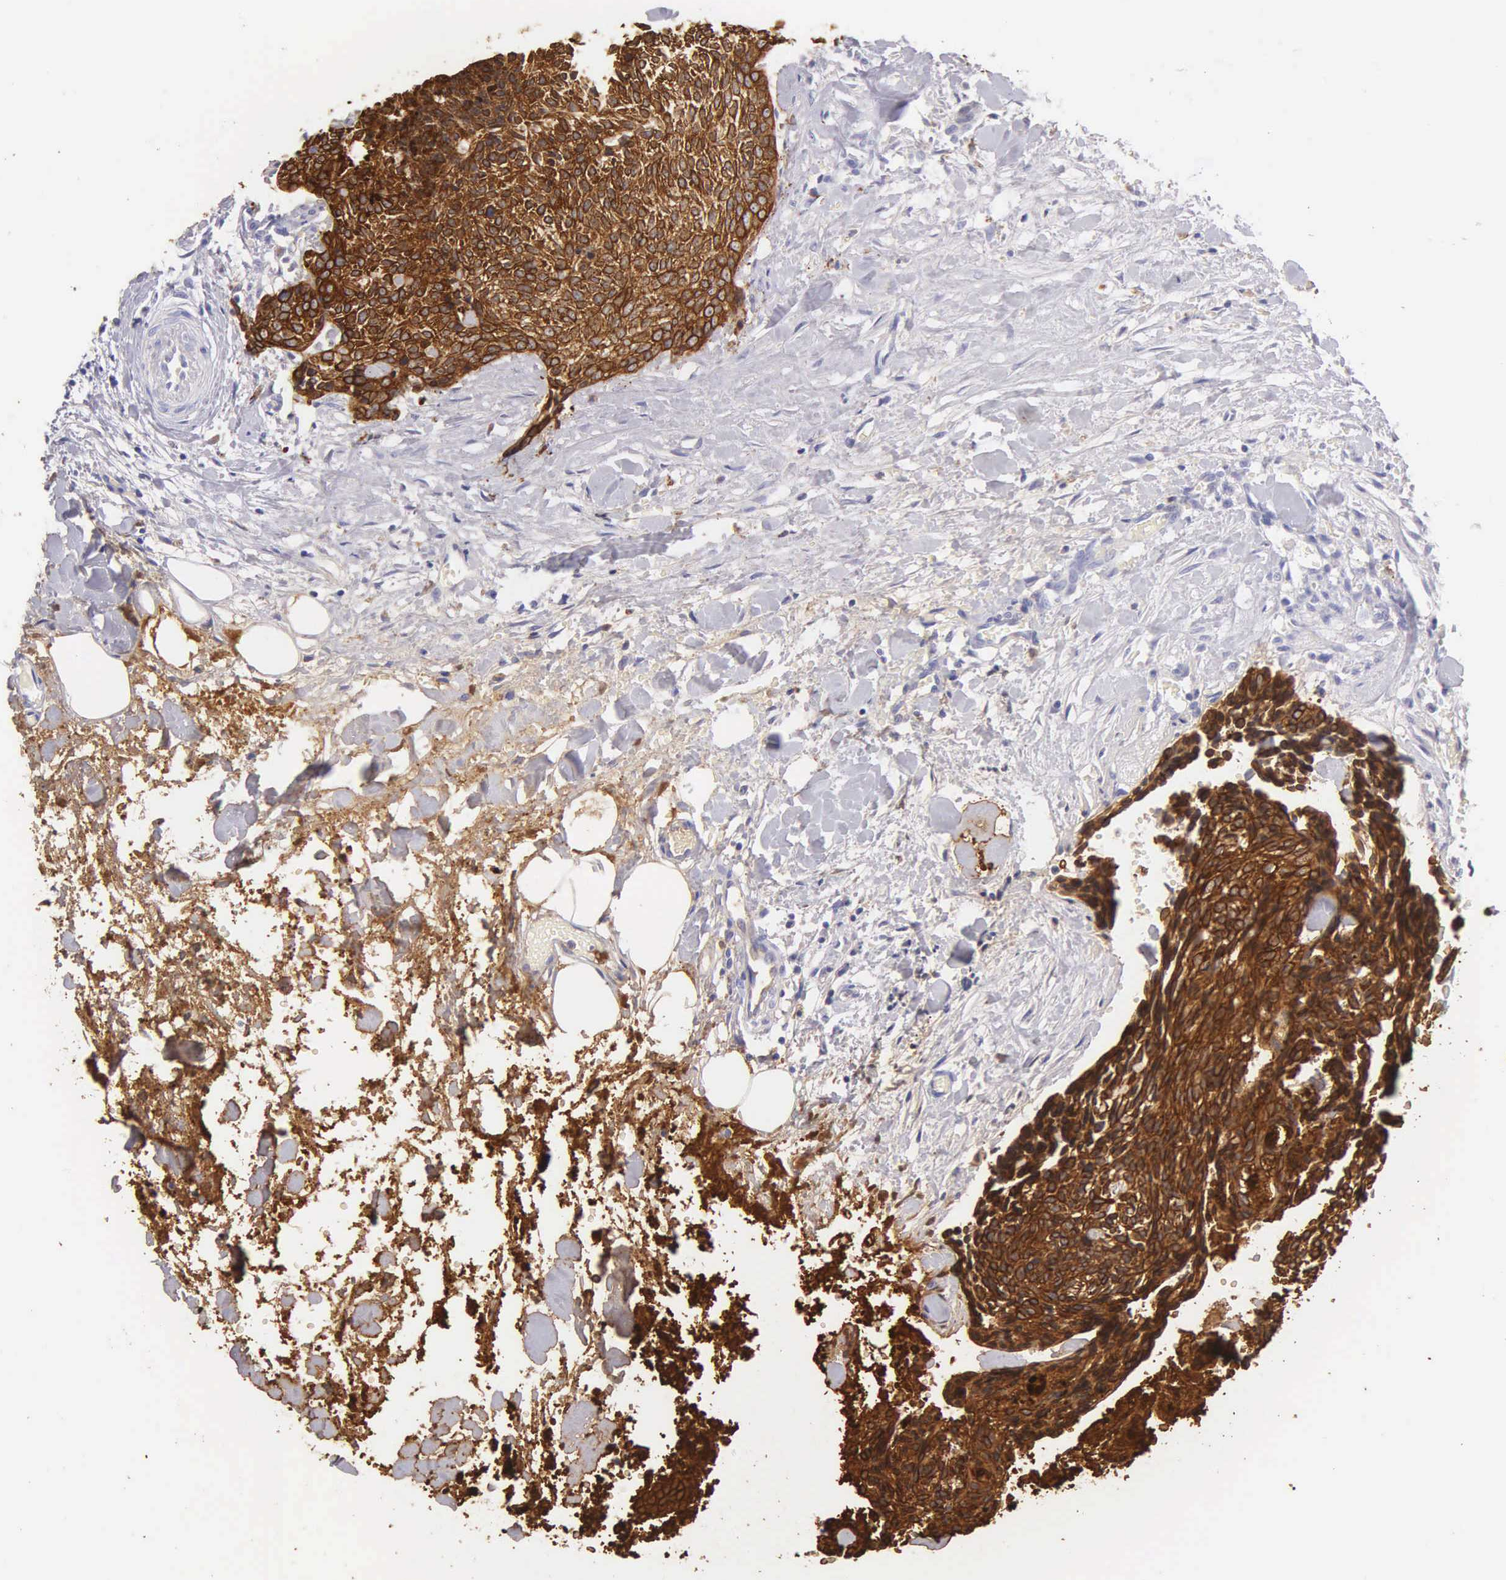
{"staining": {"intensity": "strong", "quantity": ">75%", "location": "cytoplasmic/membranous"}, "tissue": "head and neck cancer", "cell_type": "Tumor cells", "image_type": "cancer", "snomed": [{"axis": "morphology", "description": "Squamous cell carcinoma, NOS"}, {"axis": "topography", "description": "Salivary gland"}, {"axis": "topography", "description": "Head-Neck"}], "caption": "Head and neck cancer stained with DAB (3,3'-diaminobenzidine) IHC shows high levels of strong cytoplasmic/membranous expression in approximately >75% of tumor cells.", "gene": "KRT17", "patient": {"sex": "male", "age": 70}}